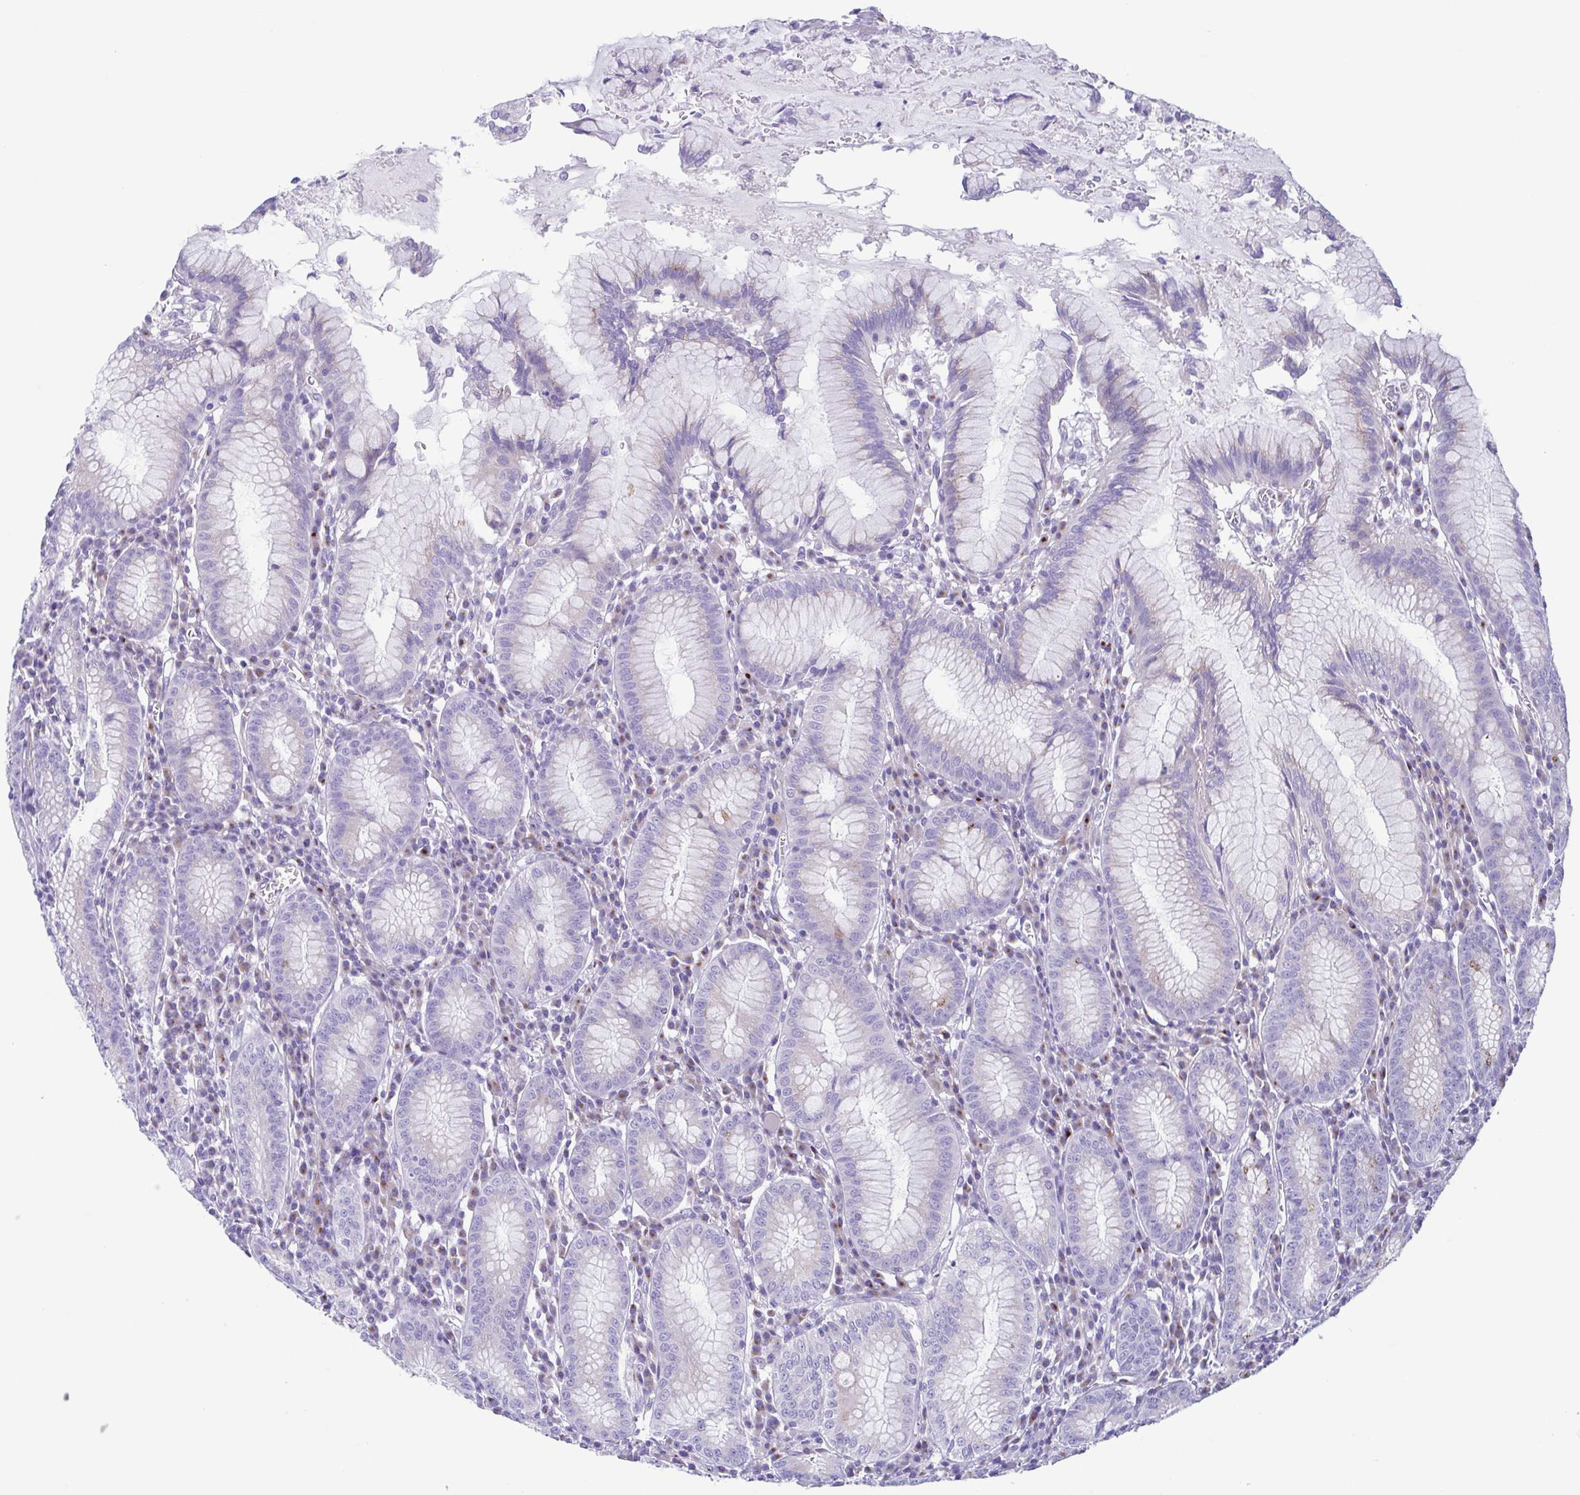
{"staining": {"intensity": "moderate", "quantity": "<25%", "location": "cytoplasmic/membranous"}, "tissue": "stomach", "cell_type": "Glandular cells", "image_type": "normal", "snomed": [{"axis": "morphology", "description": "Normal tissue, NOS"}, {"axis": "topography", "description": "Stomach"}], "caption": "Immunohistochemistry histopathology image of unremarkable human stomach stained for a protein (brown), which shows low levels of moderate cytoplasmic/membranous positivity in approximately <25% of glandular cells.", "gene": "COL17A1", "patient": {"sex": "male", "age": 55}}